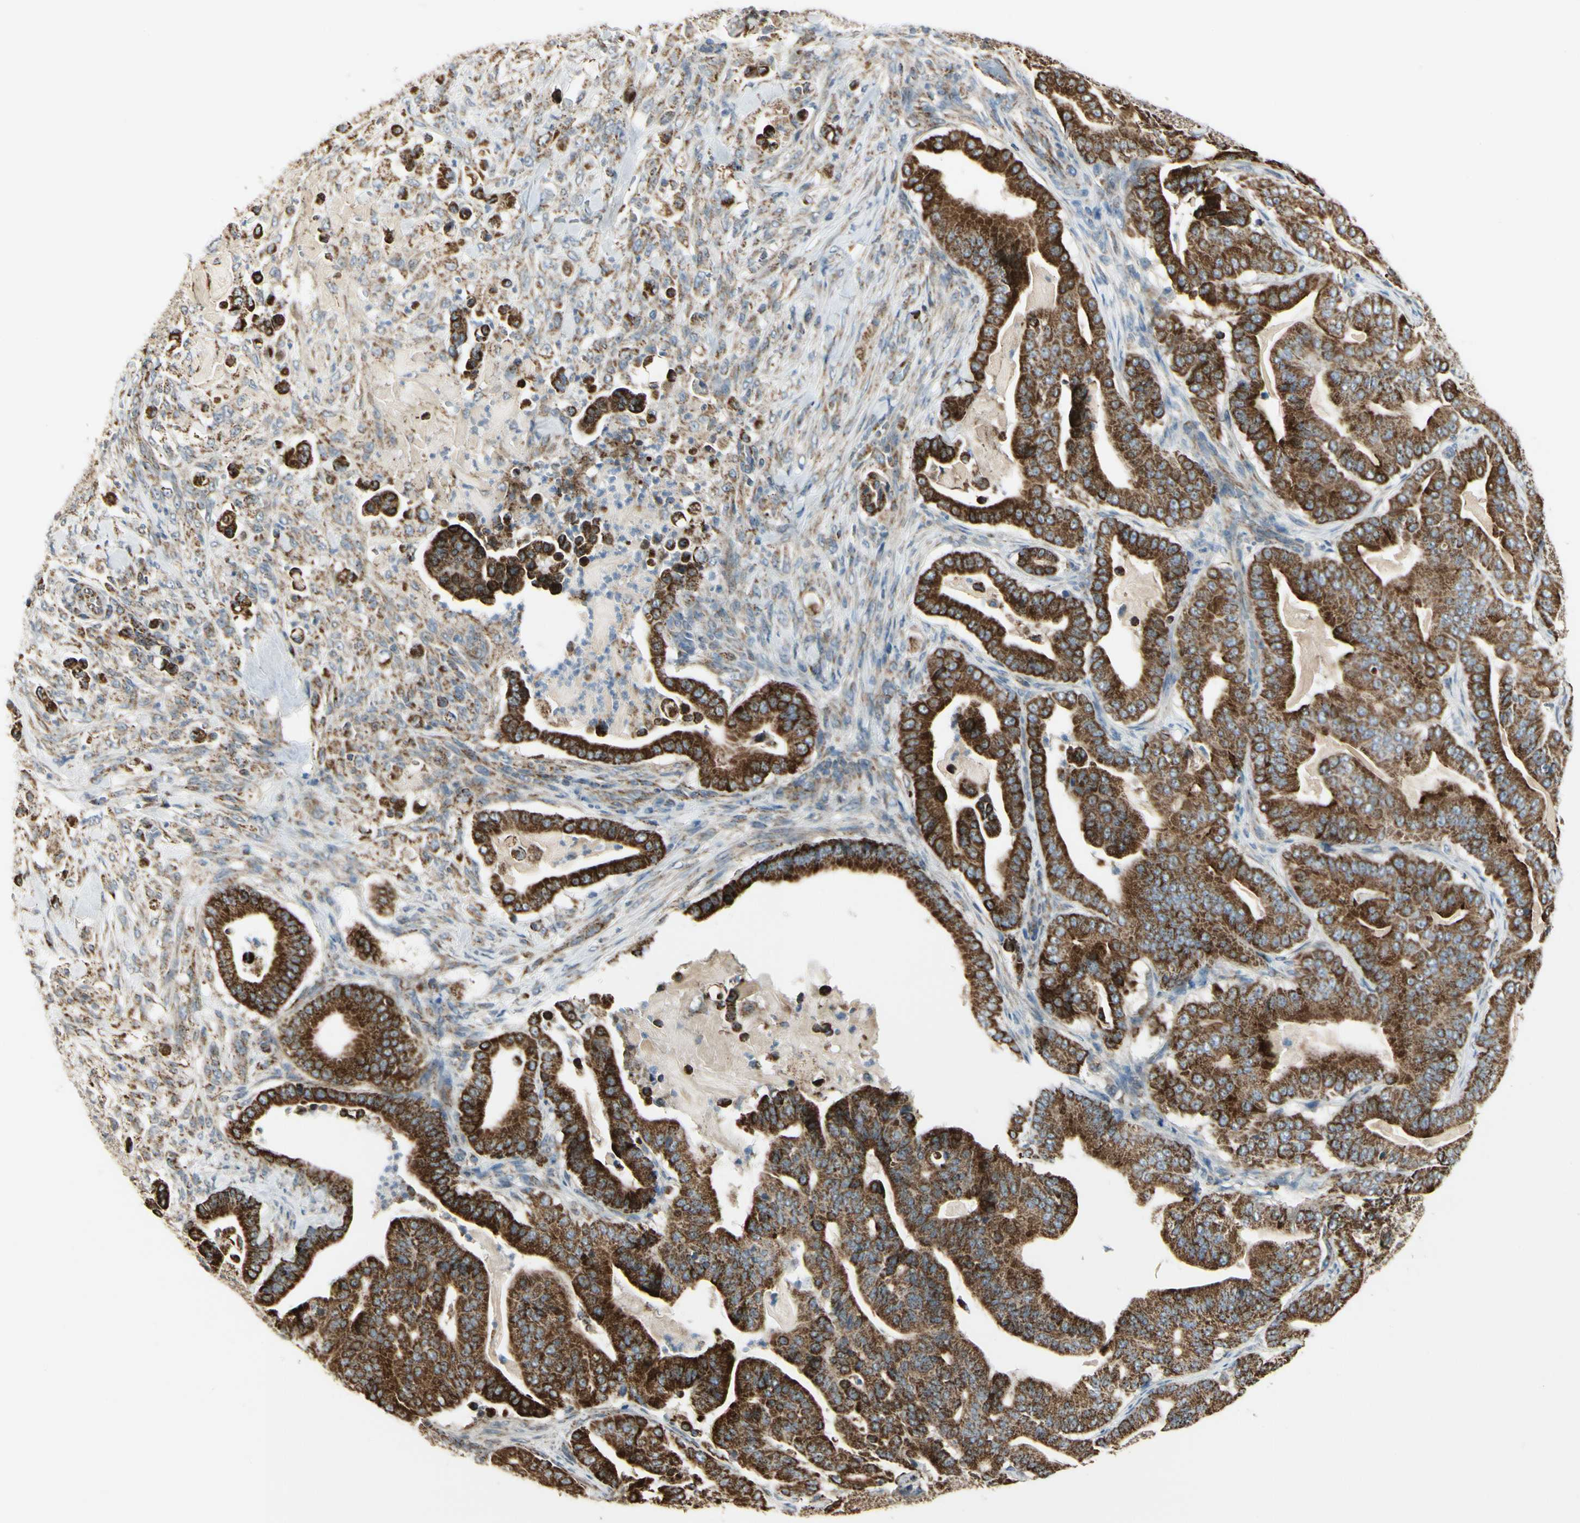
{"staining": {"intensity": "strong", "quantity": ">75%", "location": "cytoplasmic/membranous"}, "tissue": "pancreatic cancer", "cell_type": "Tumor cells", "image_type": "cancer", "snomed": [{"axis": "morphology", "description": "Adenocarcinoma, NOS"}, {"axis": "topography", "description": "Pancreas"}], "caption": "Pancreatic cancer (adenocarcinoma) stained with IHC reveals strong cytoplasmic/membranous expression in approximately >75% of tumor cells. (DAB IHC with brightfield microscopy, high magnification).", "gene": "ANKS6", "patient": {"sex": "male", "age": 63}}